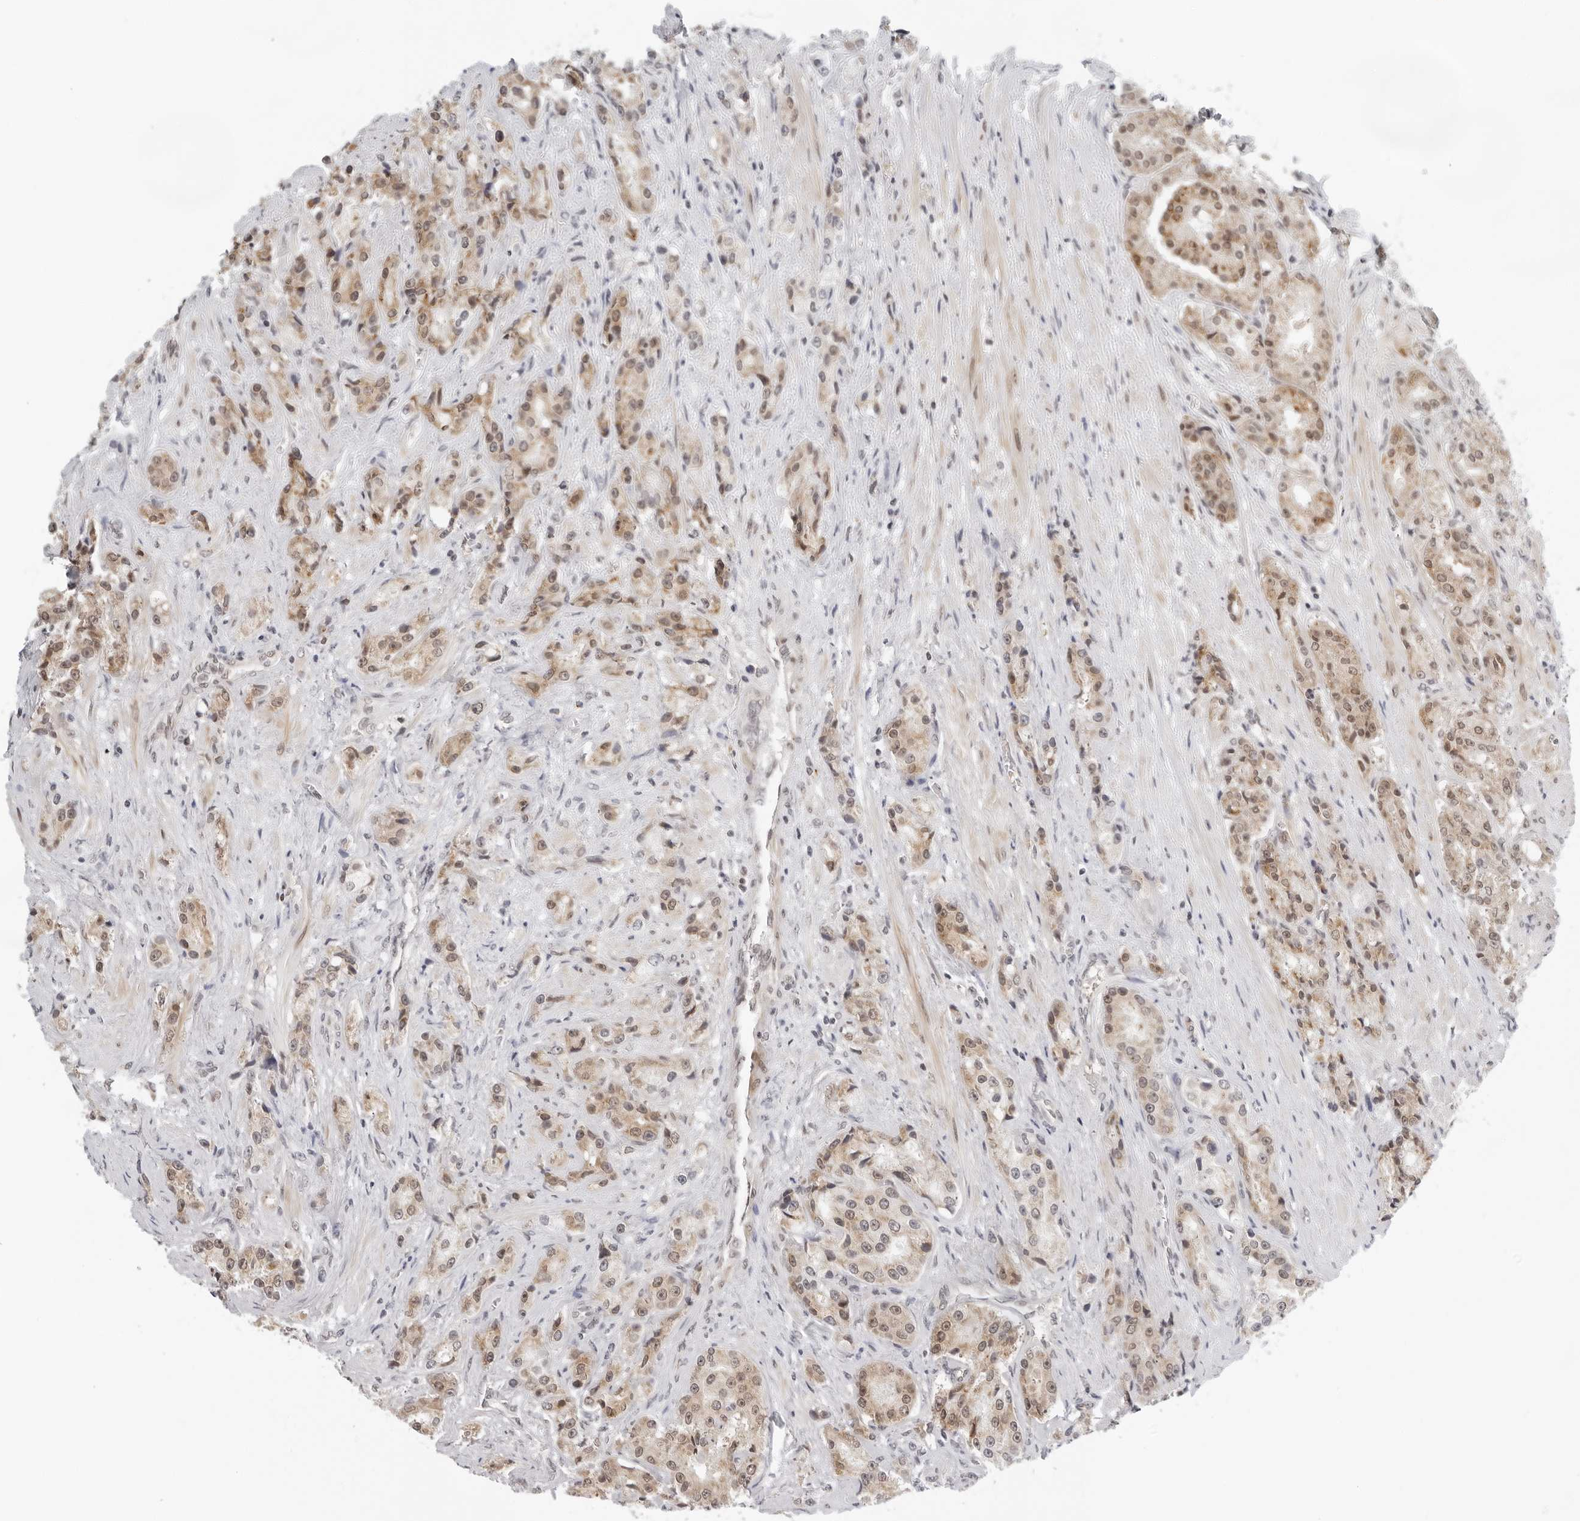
{"staining": {"intensity": "moderate", "quantity": ">75%", "location": "cytoplasmic/membranous,nuclear"}, "tissue": "prostate cancer", "cell_type": "Tumor cells", "image_type": "cancer", "snomed": [{"axis": "morphology", "description": "Adenocarcinoma, High grade"}, {"axis": "topography", "description": "Prostate"}], "caption": "Prostate cancer (adenocarcinoma (high-grade)) stained for a protein (brown) demonstrates moderate cytoplasmic/membranous and nuclear positive positivity in approximately >75% of tumor cells.", "gene": "TOX4", "patient": {"sex": "male", "age": 60}}